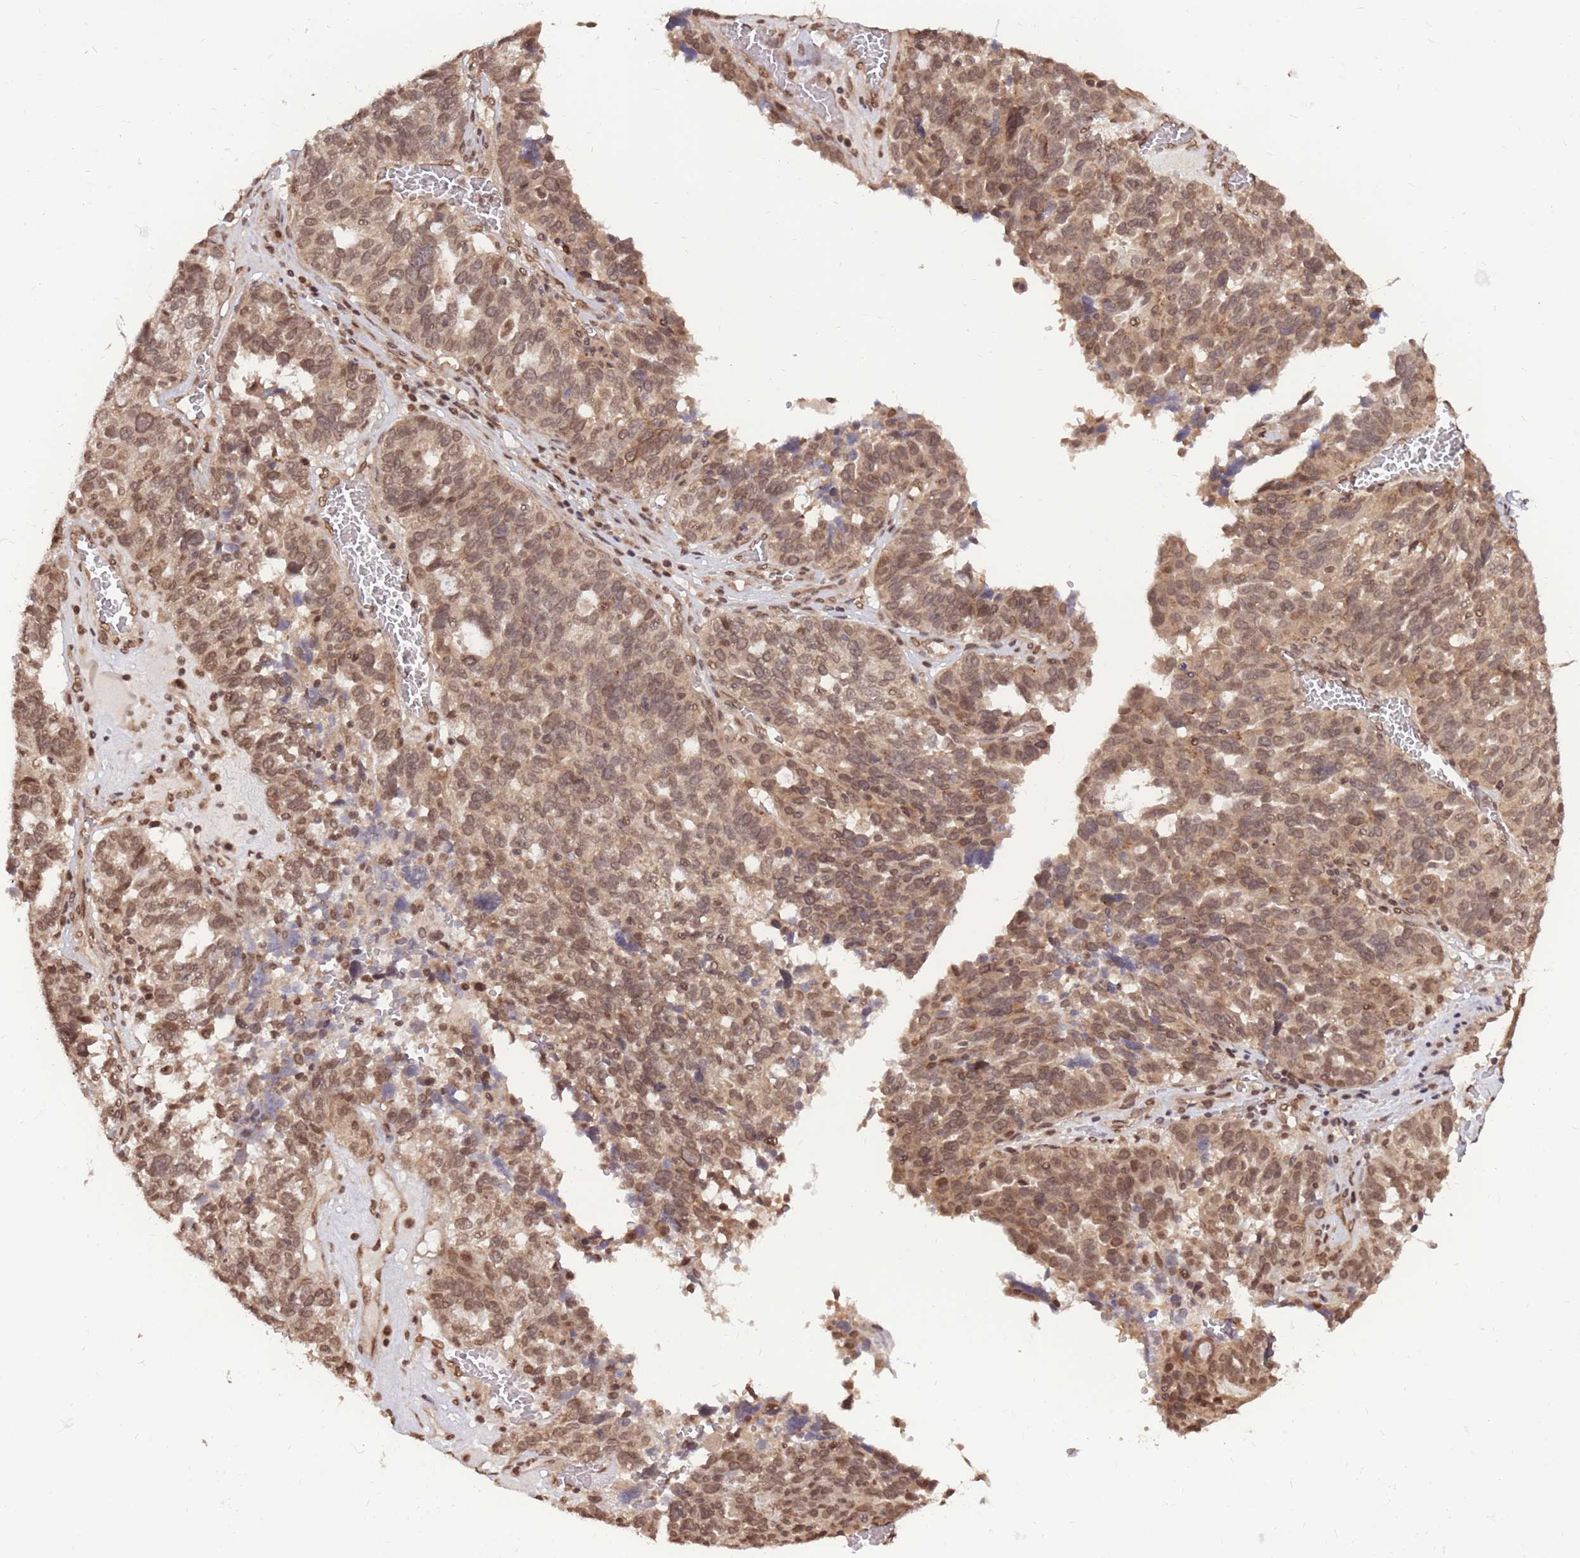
{"staining": {"intensity": "moderate", "quantity": ">75%", "location": "nuclear"}, "tissue": "ovarian cancer", "cell_type": "Tumor cells", "image_type": "cancer", "snomed": [{"axis": "morphology", "description": "Cystadenocarcinoma, serous, NOS"}, {"axis": "topography", "description": "Ovary"}], "caption": "An image of ovarian serous cystadenocarcinoma stained for a protein shows moderate nuclear brown staining in tumor cells.", "gene": "SRA1", "patient": {"sex": "female", "age": 59}}